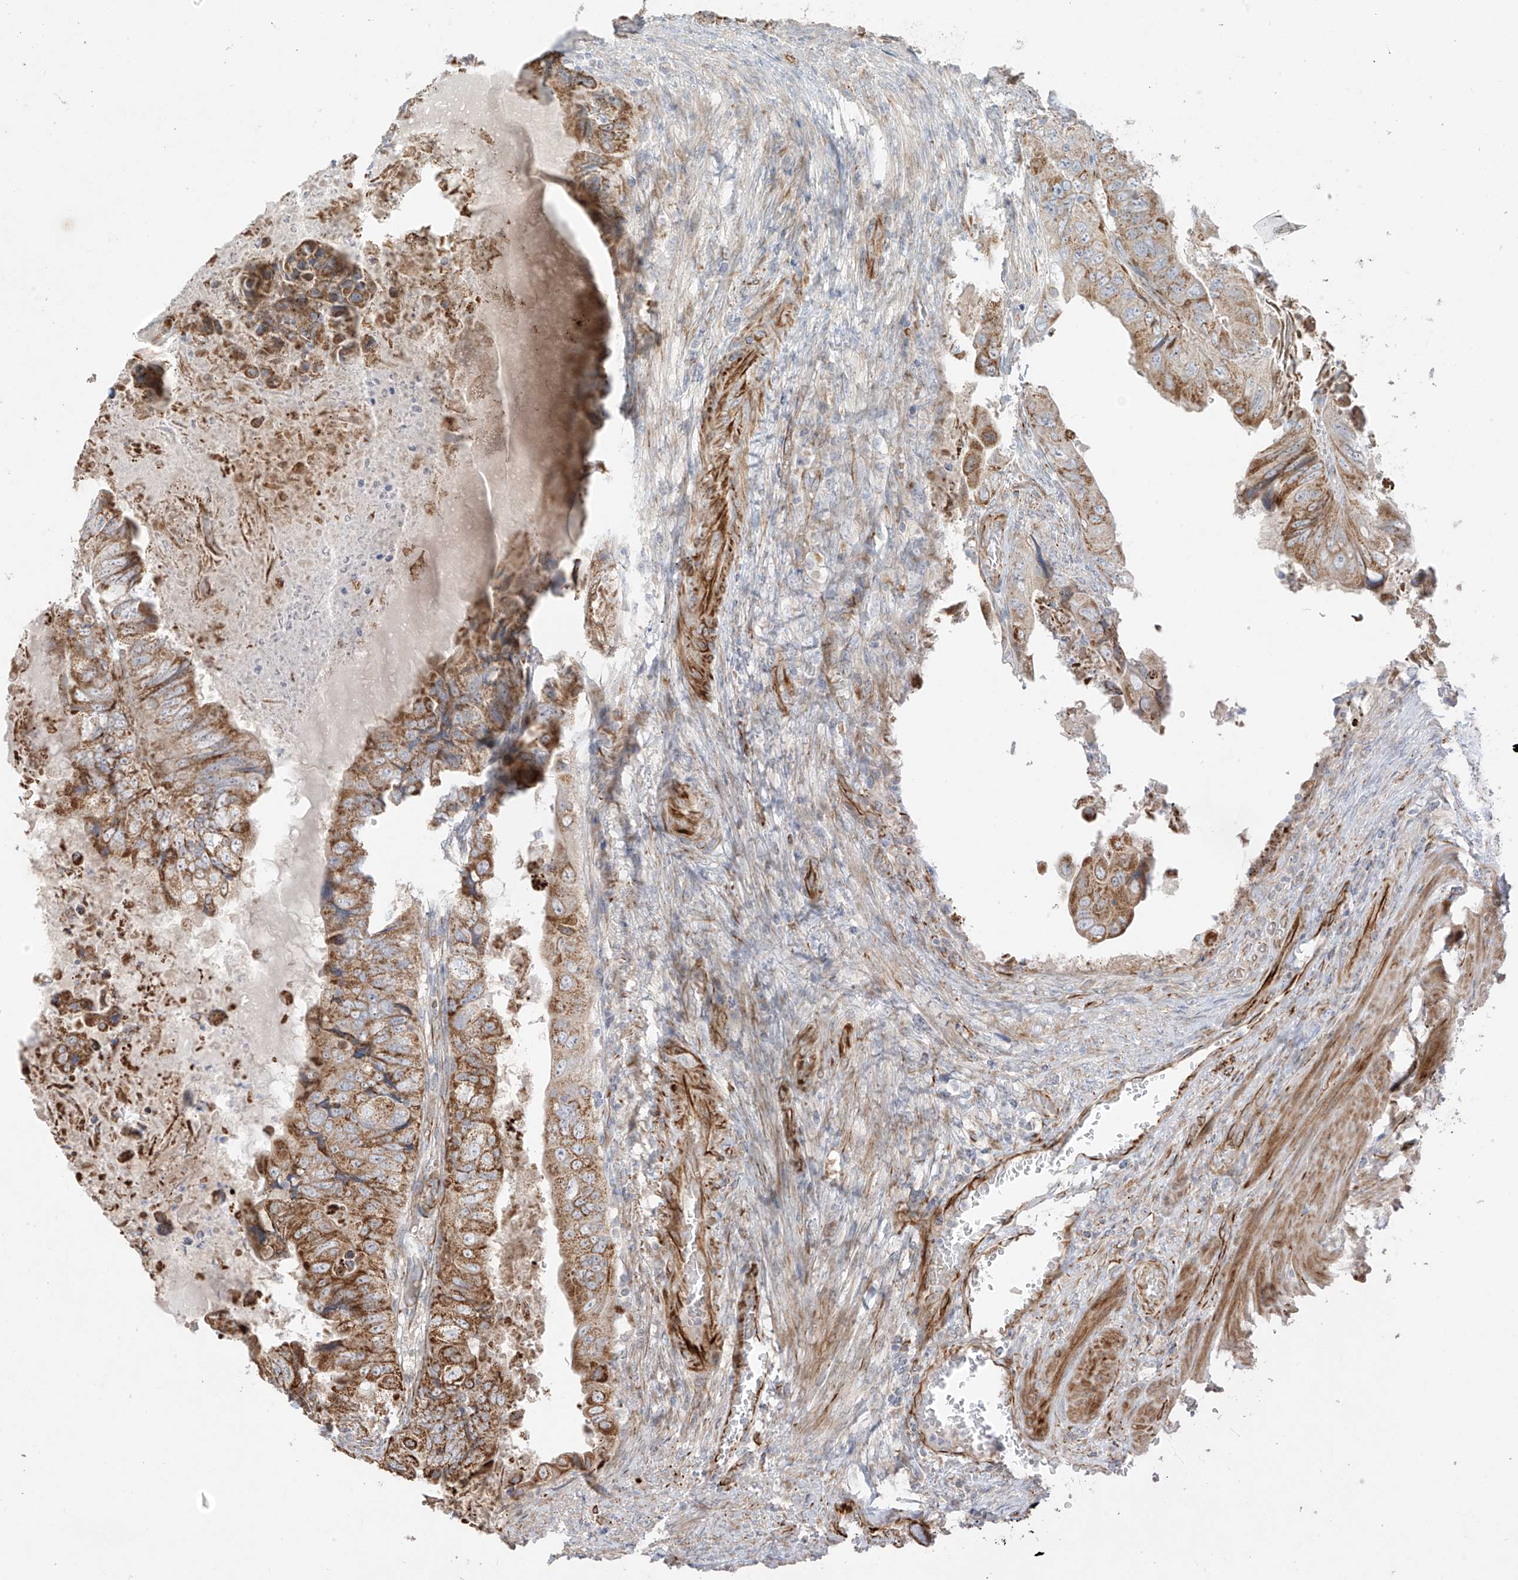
{"staining": {"intensity": "moderate", "quantity": ">75%", "location": "cytoplasmic/membranous"}, "tissue": "colorectal cancer", "cell_type": "Tumor cells", "image_type": "cancer", "snomed": [{"axis": "morphology", "description": "Adenocarcinoma, NOS"}, {"axis": "topography", "description": "Rectum"}], "caption": "A brown stain labels moderate cytoplasmic/membranous expression of a protein in colorectal cancer tumor cells. (IHC, brightfield microscopy, high magnification).", "gene": "DCDC2", "patient": {"sex": "male", "age": 63}}